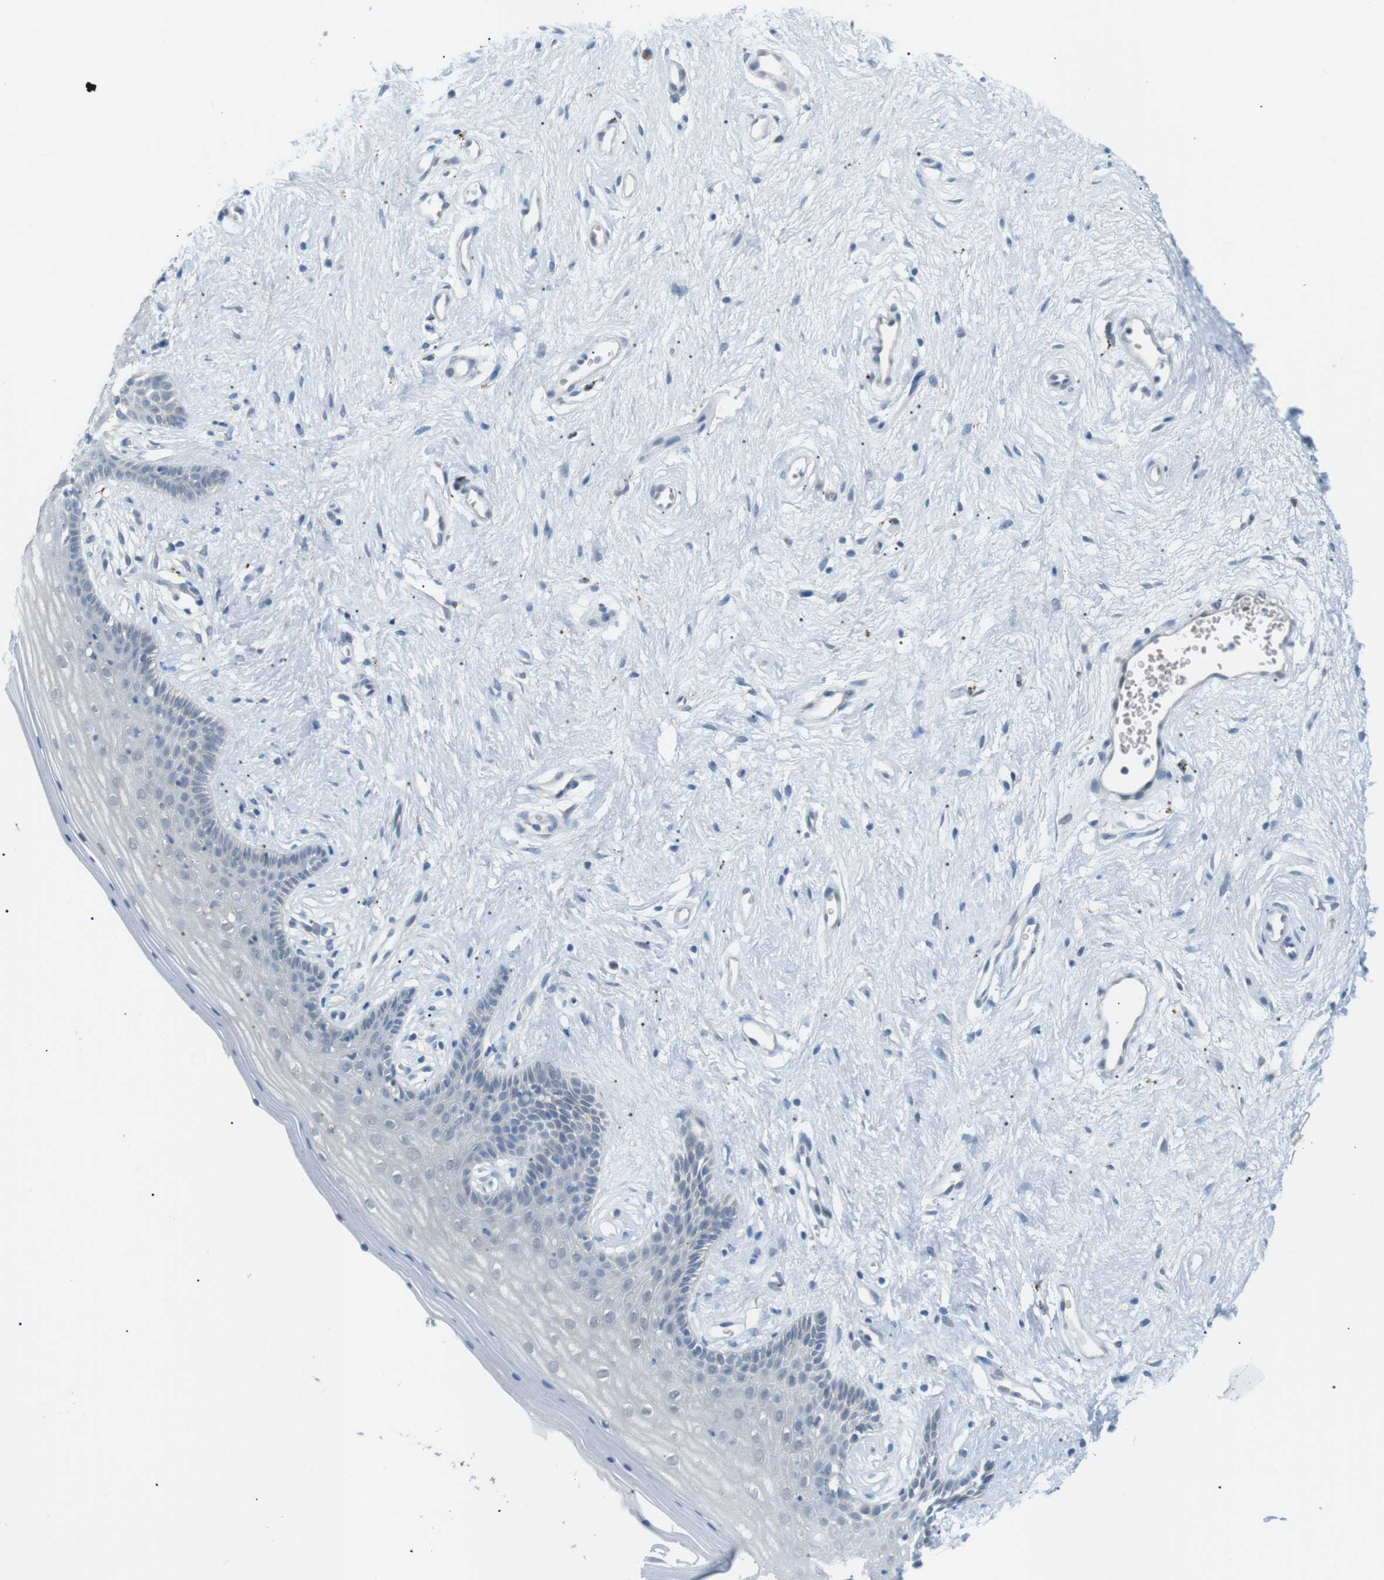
{"staining": {"intensity": "negative", "quantity": "none", "location": "none"}, "tissue": "vagina", "cell_type": "Squamous epithelial cells", "image_type": "normal", "snomed": [{"axis": "morphology", "description": "Normal tissue, NOS"}, {"axis": "topography", "description": "Vagina"}], "caption": "Immunohistochemical staining of normal vagina displays no significant positivity in squamous epithelial cells.", "gene": "B4GALNT2", "patient": {"sex": "female", "age": 44}}